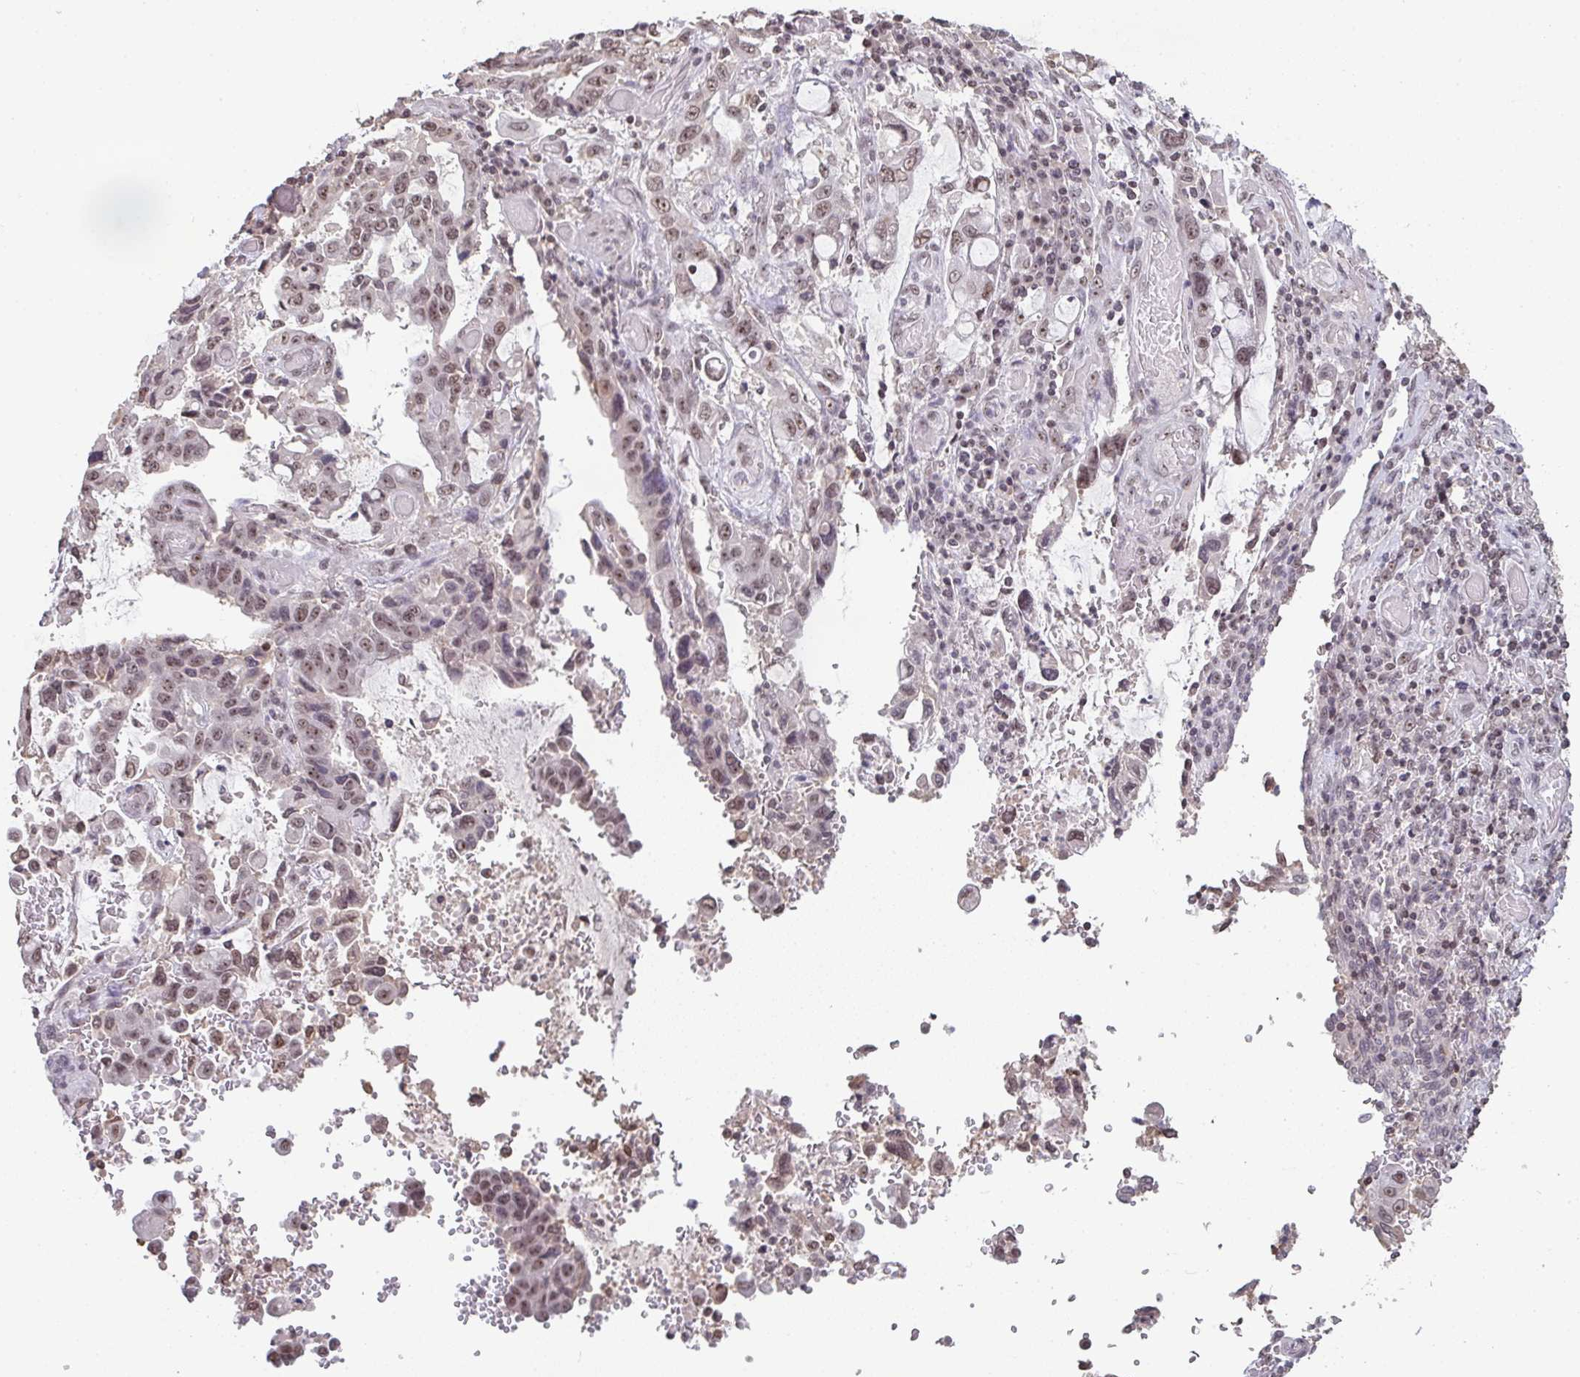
{"staining": {"intensity": "moderate", "quantity": ">75%", "location": "nuclear"}, "tissue": "stomach cancer", "cell_type": "Tumor cells", "image_type": "cancer", "snomed": [{"axis": "morphology", "description": "Adenocarcinoma, NOS"}, {"axis": "topography", "description": "Stomach, upper"}, {"axis": "topography", "description": "Stomach"}], "caption": "Immunohistochemical staining of adenocarcinoma (stomach) exhibits medium levels of moderate nuclear protein expression in approximately >75% of tumor cells.", "gene": "DKC1", "patient": {"sex": "male", "age": 62}}